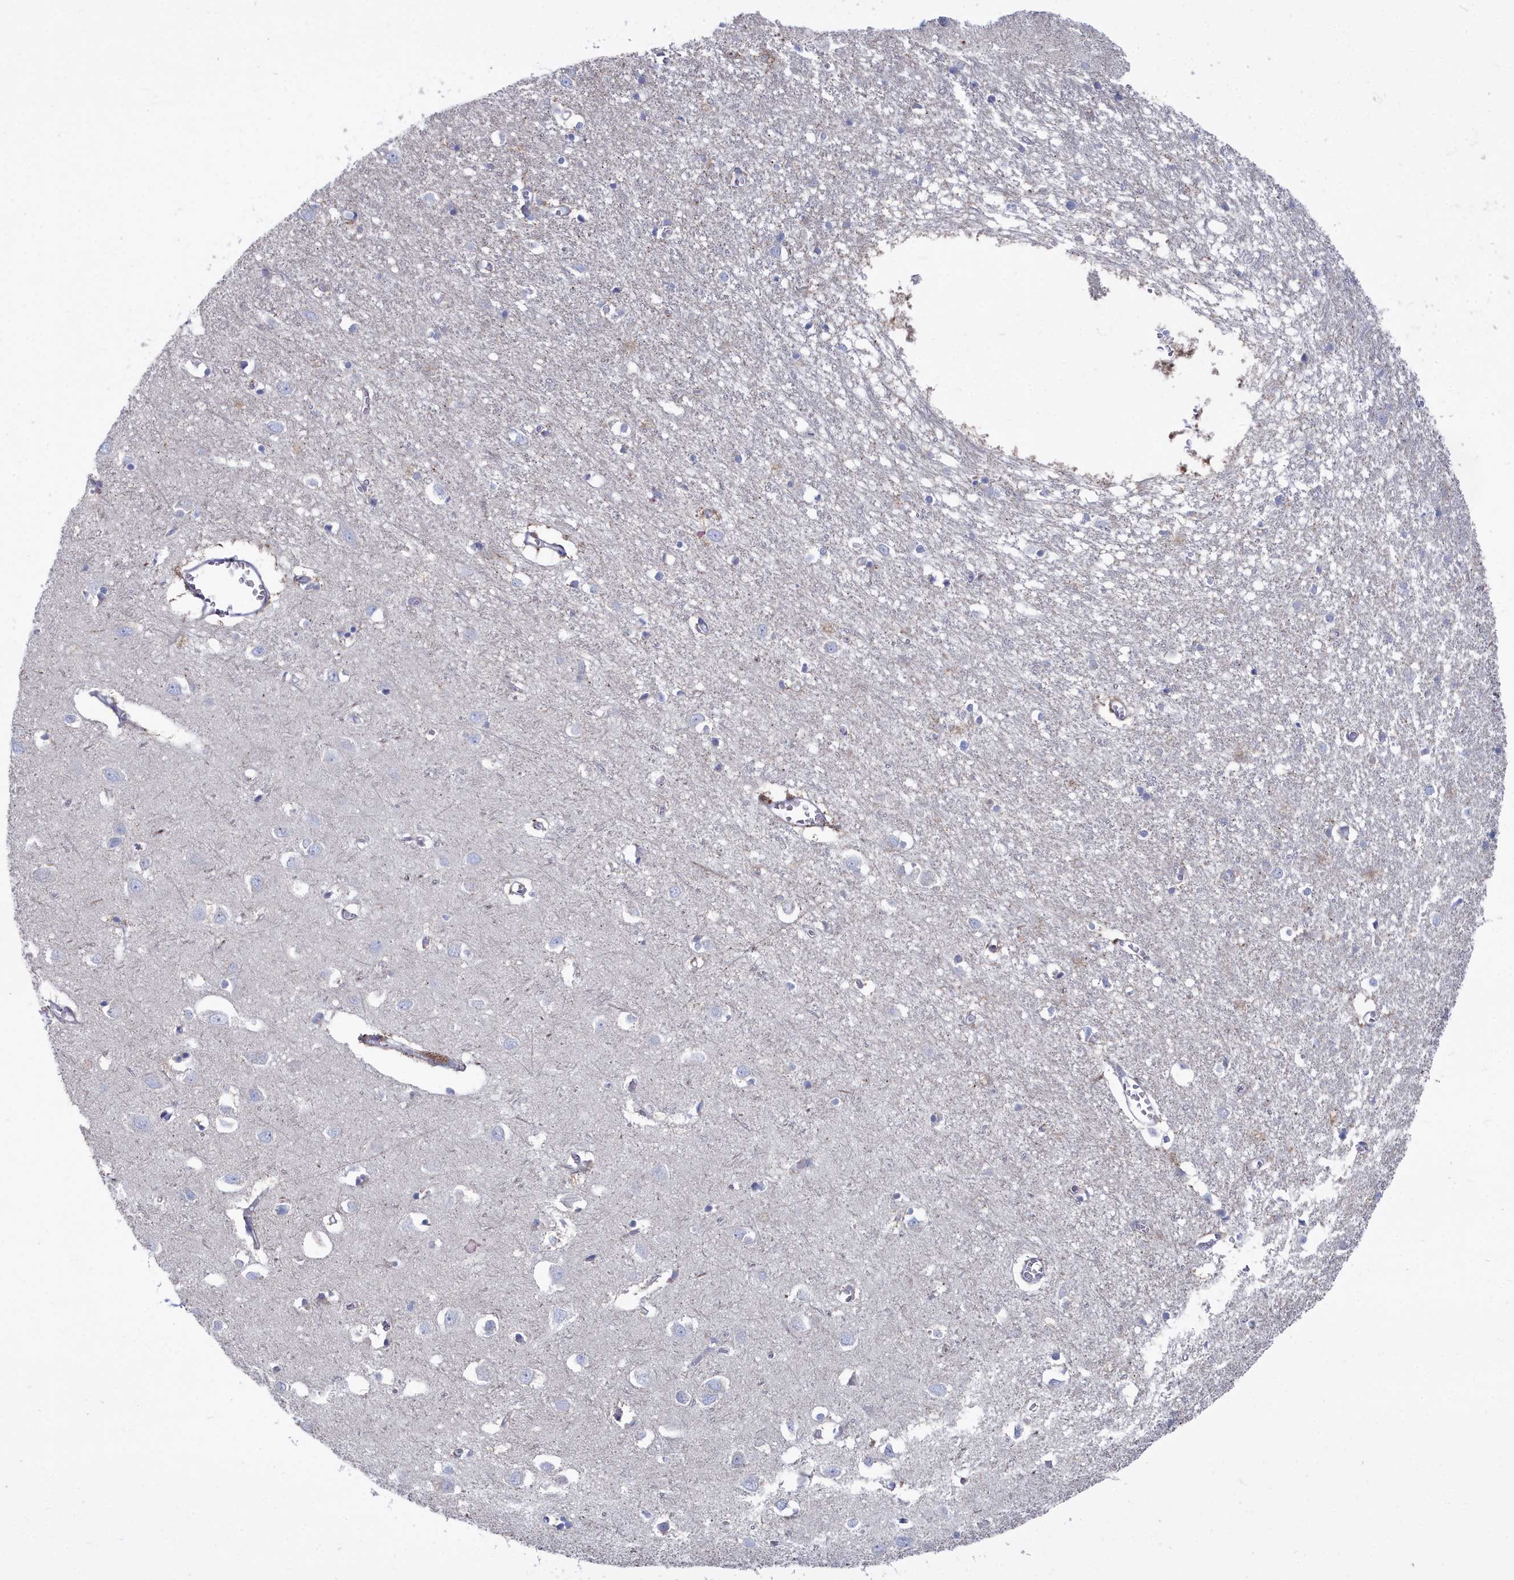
{"staining": {"intensity": "negative", "quantity": "none", "location": "none"}, "tissue": "cerebral cortex", "cell_type": "Endothelial cells", "image_type": "normal", "snomed": [{"axis": "morphology", "description": "Normal tissue, NOS"}, {"axis": "topography", "description": "Cerebral cortex"}], "caption": "Endothelial cells are negative for protein expression in normal human cerebral cortex. (DAB (3,3'-diaminobenzidine) immunohistochemistry visualized using brightfield microscopy, high magnification).", "gene": "SHISAL2A", "patient": {"sex": "female", "age": 64}}